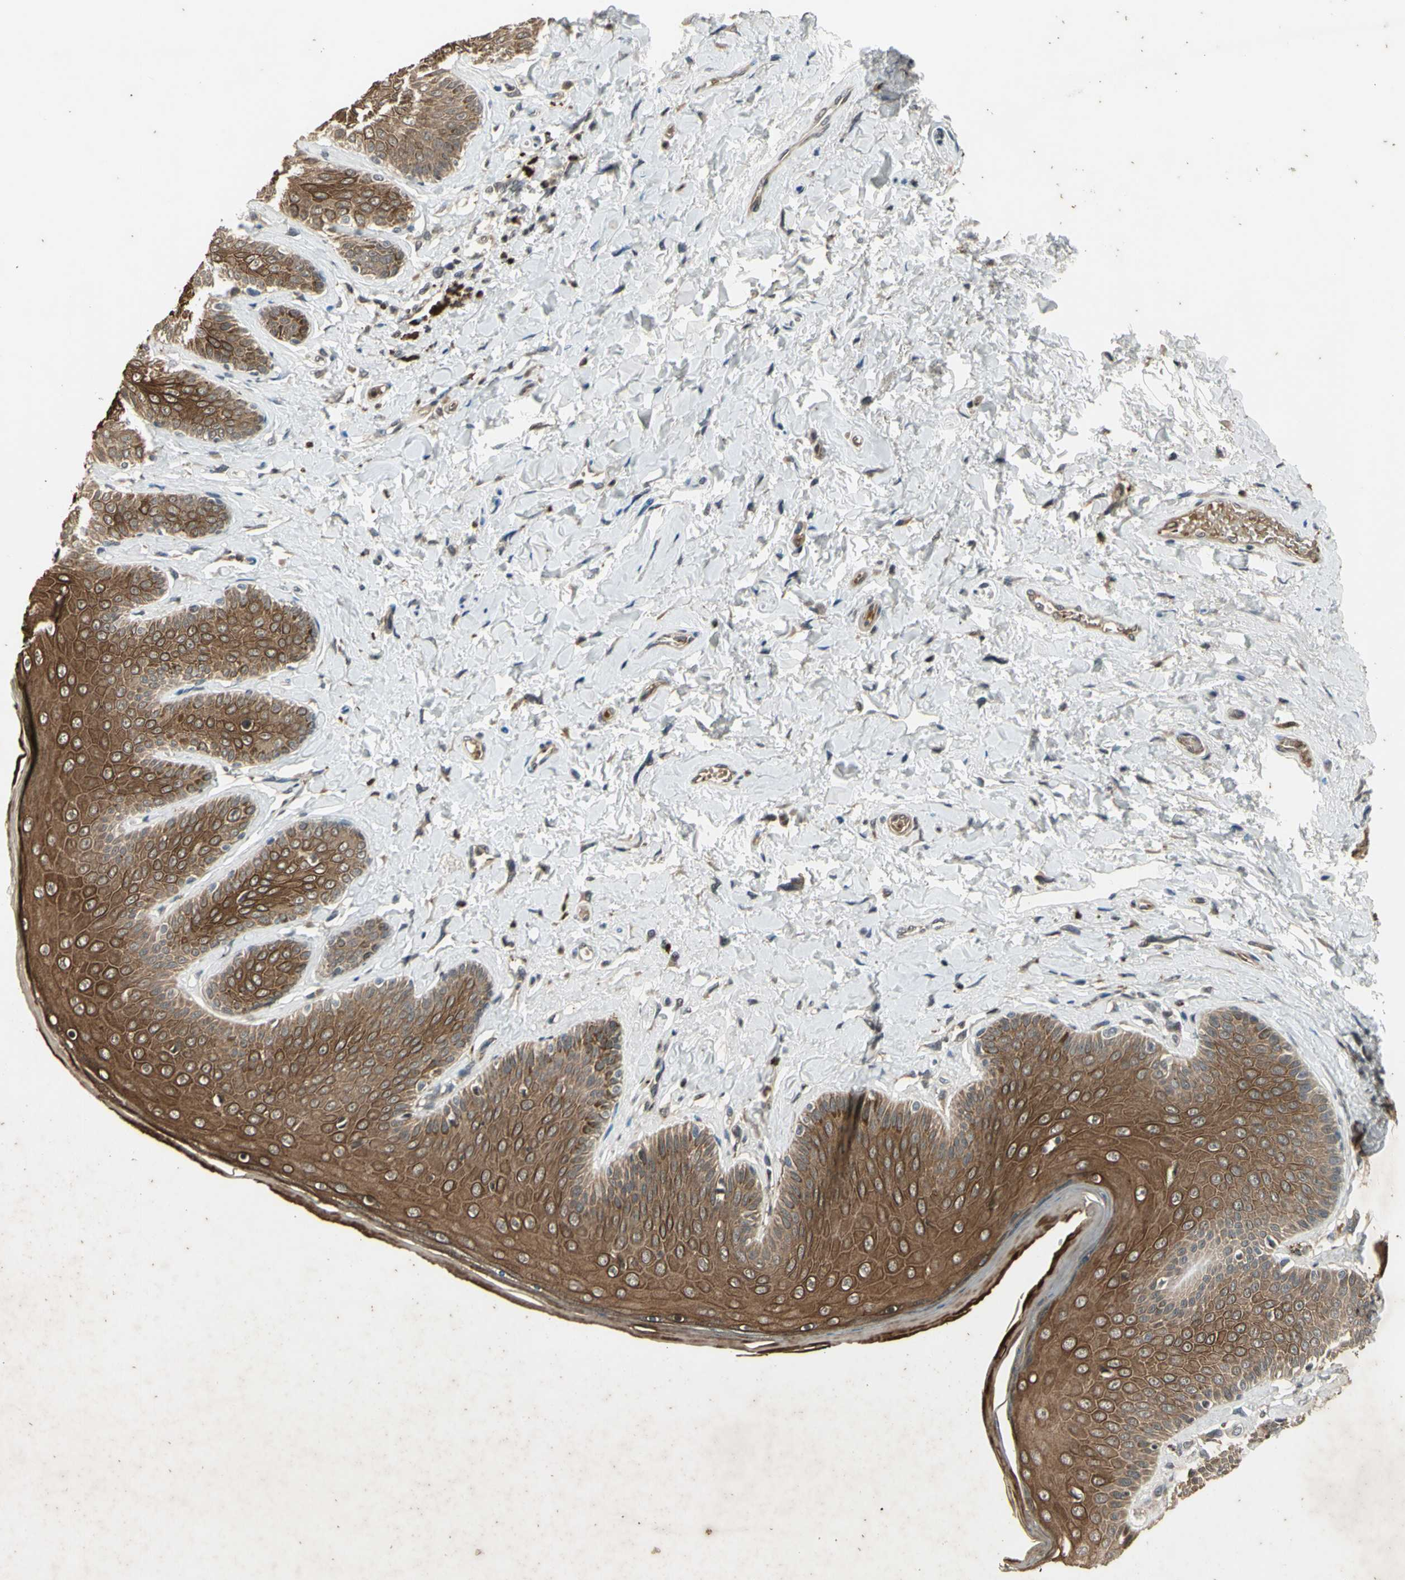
{"staining": {"intensity": "strong", "quantity": ">75%", "location": "cytoplasmic/membranous"}, "tissue": "skin", "cell_type": "Epidermal cells", "image_type": "normal", "snomed": [{"axis": "morphology", "description": "Normal tissue, NOS"}, {"axis": "topography", "description": "Anal"}], "caption": "High-magnification brightfield microscopy of normal skin stained with DAB (brown) and counterstained with hematoxylin (blue). epidermal cells exhibit strong cytoplasmic/membranous staining is seen in approximately>75% of cells.", "gene": "EFNB2", "patient": {"sex": "male", "age": 69}}